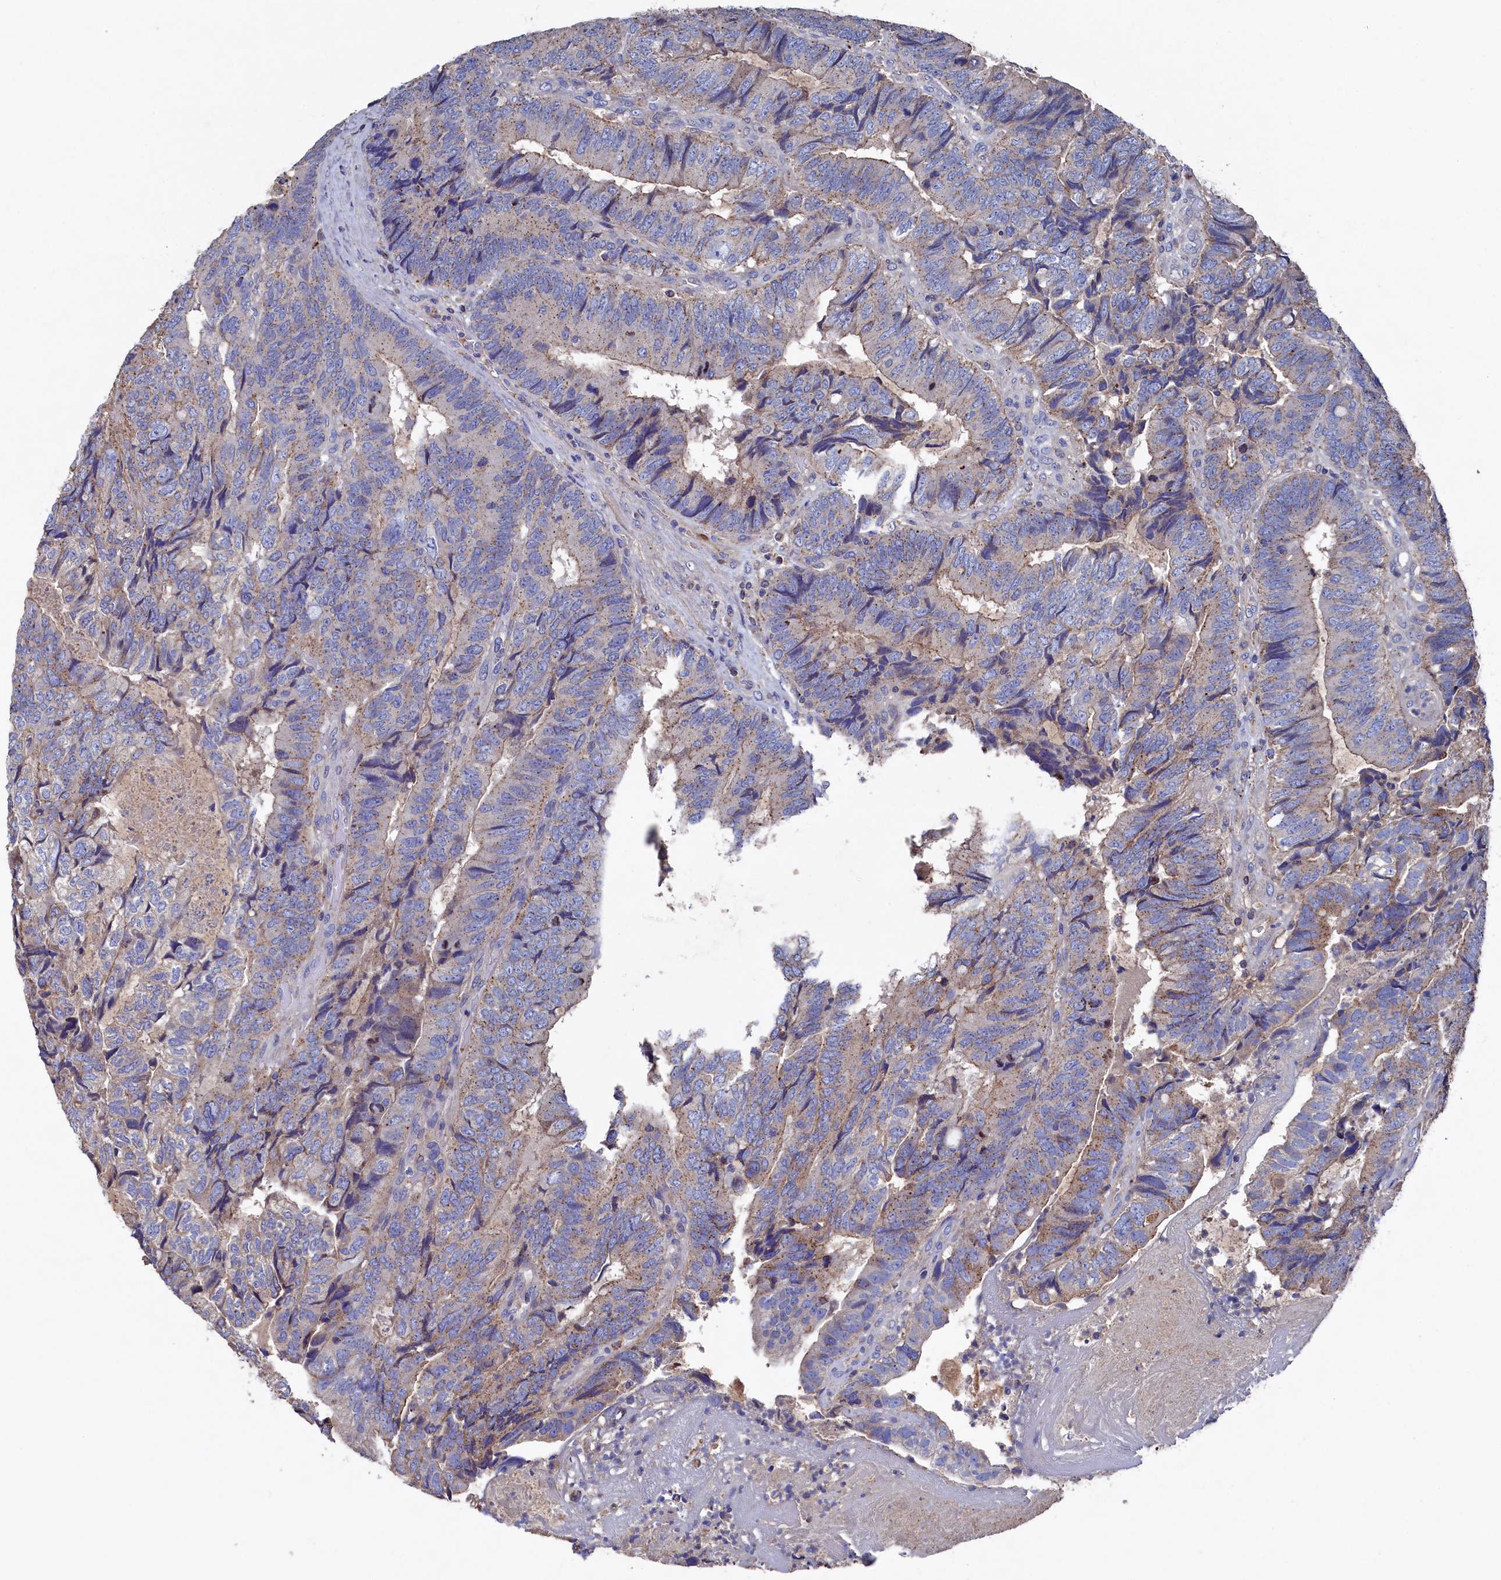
{"staining": {"intensity": "weak", "quantity": "25%-75%", "location": "cytoplasmic/membranous"}, "tissue": "colorectal cancer", "cell_type": "Tumor cells", "image_type": "cancer", "snomed": [{"axis": "morphology", "description": "Adenocarcinoma, NOS"}, {"axis": "topography", "description": "Colon"}], "caption": "This is an image of immunohistochemistry staining of colorectal adenocarcinoma, which shows weak expression in the cytoplasmic/membranous of tumor cells.", "gene": "TK2", "patient": {"sex": "female", "age": 67}}